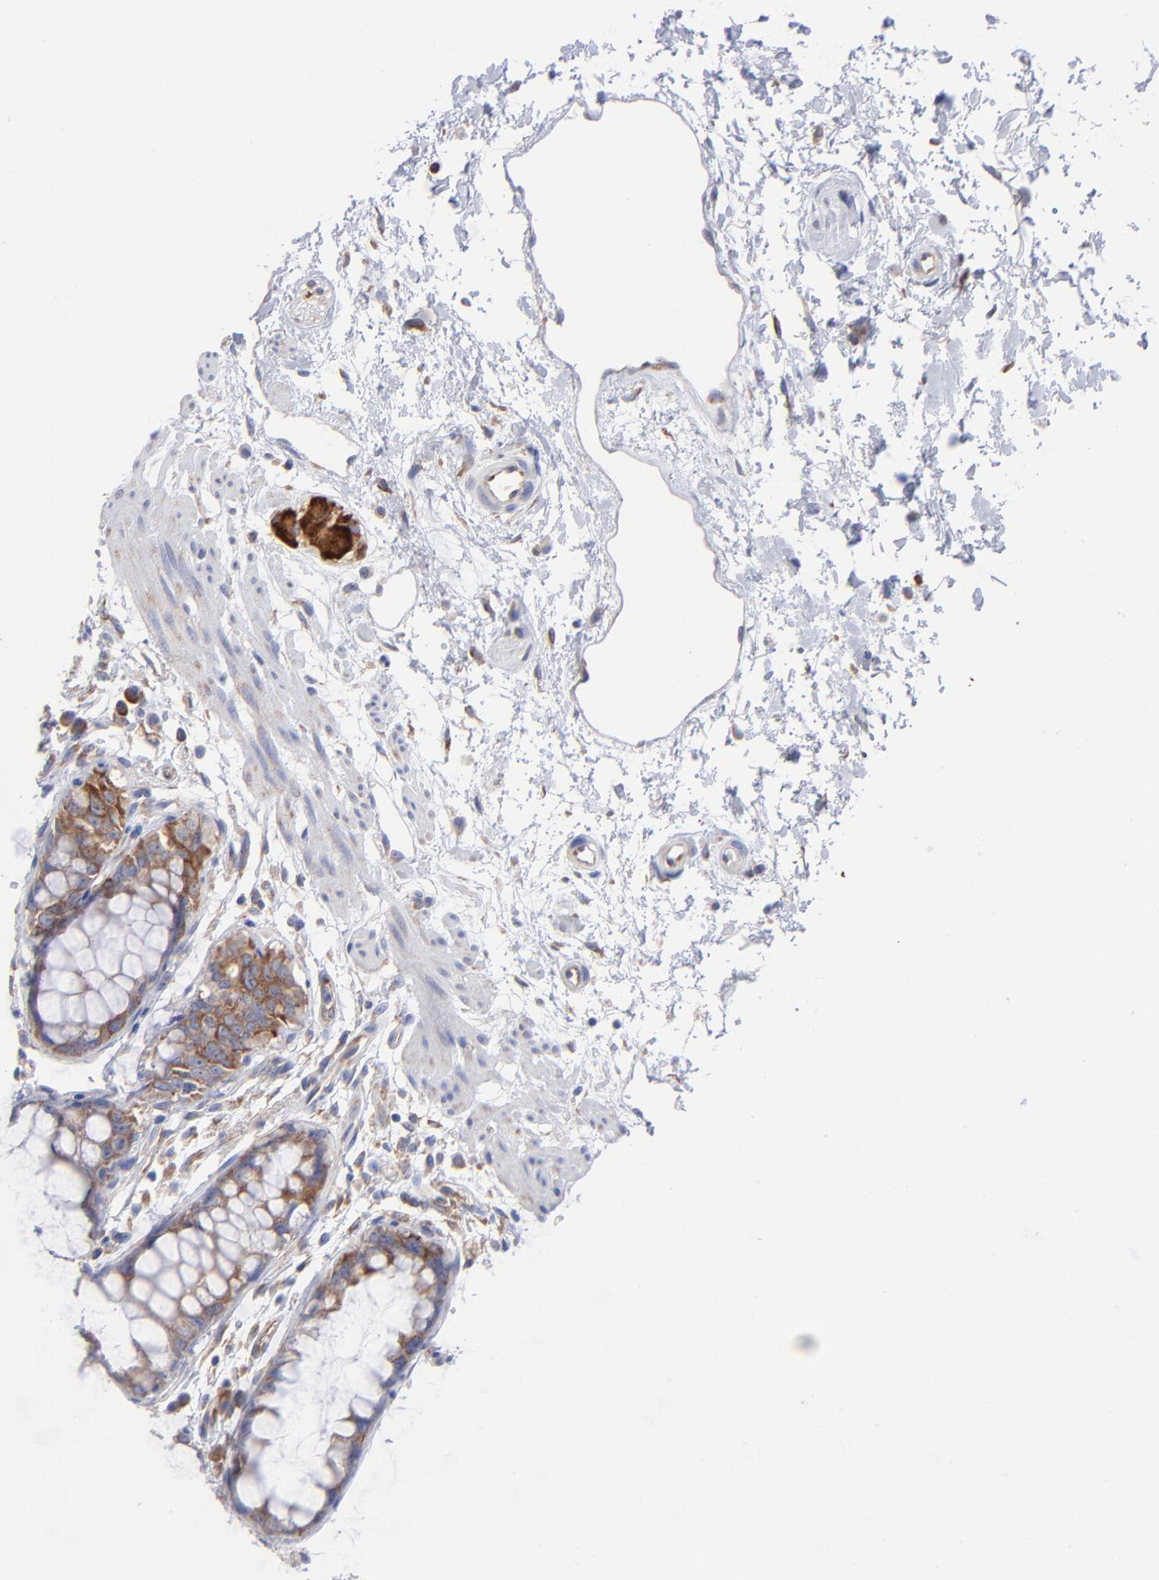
{"staining": {"intensity": "strong", "quantity": ">75%", "location": "cytoplasmic/membranous"}, "tissue": "rectum", "cell_type": "Glandular cells", "image_type": "normal", "snomed": [{"axis": "morphology", "description": "Normal tissue, NOS"}, {"axis": "morphology", "description": "Adenocarcinoma, NOS"}, {"axis": "topography", "description": "Rectum"}], "caption": "A histopathology image of rectum stained for a protein demonstrates strong cytoplasmic/membranous brown staining in glandular cells.", "gene": "EIF2AK2", "patient": {"sex": "female", "age": 65}}